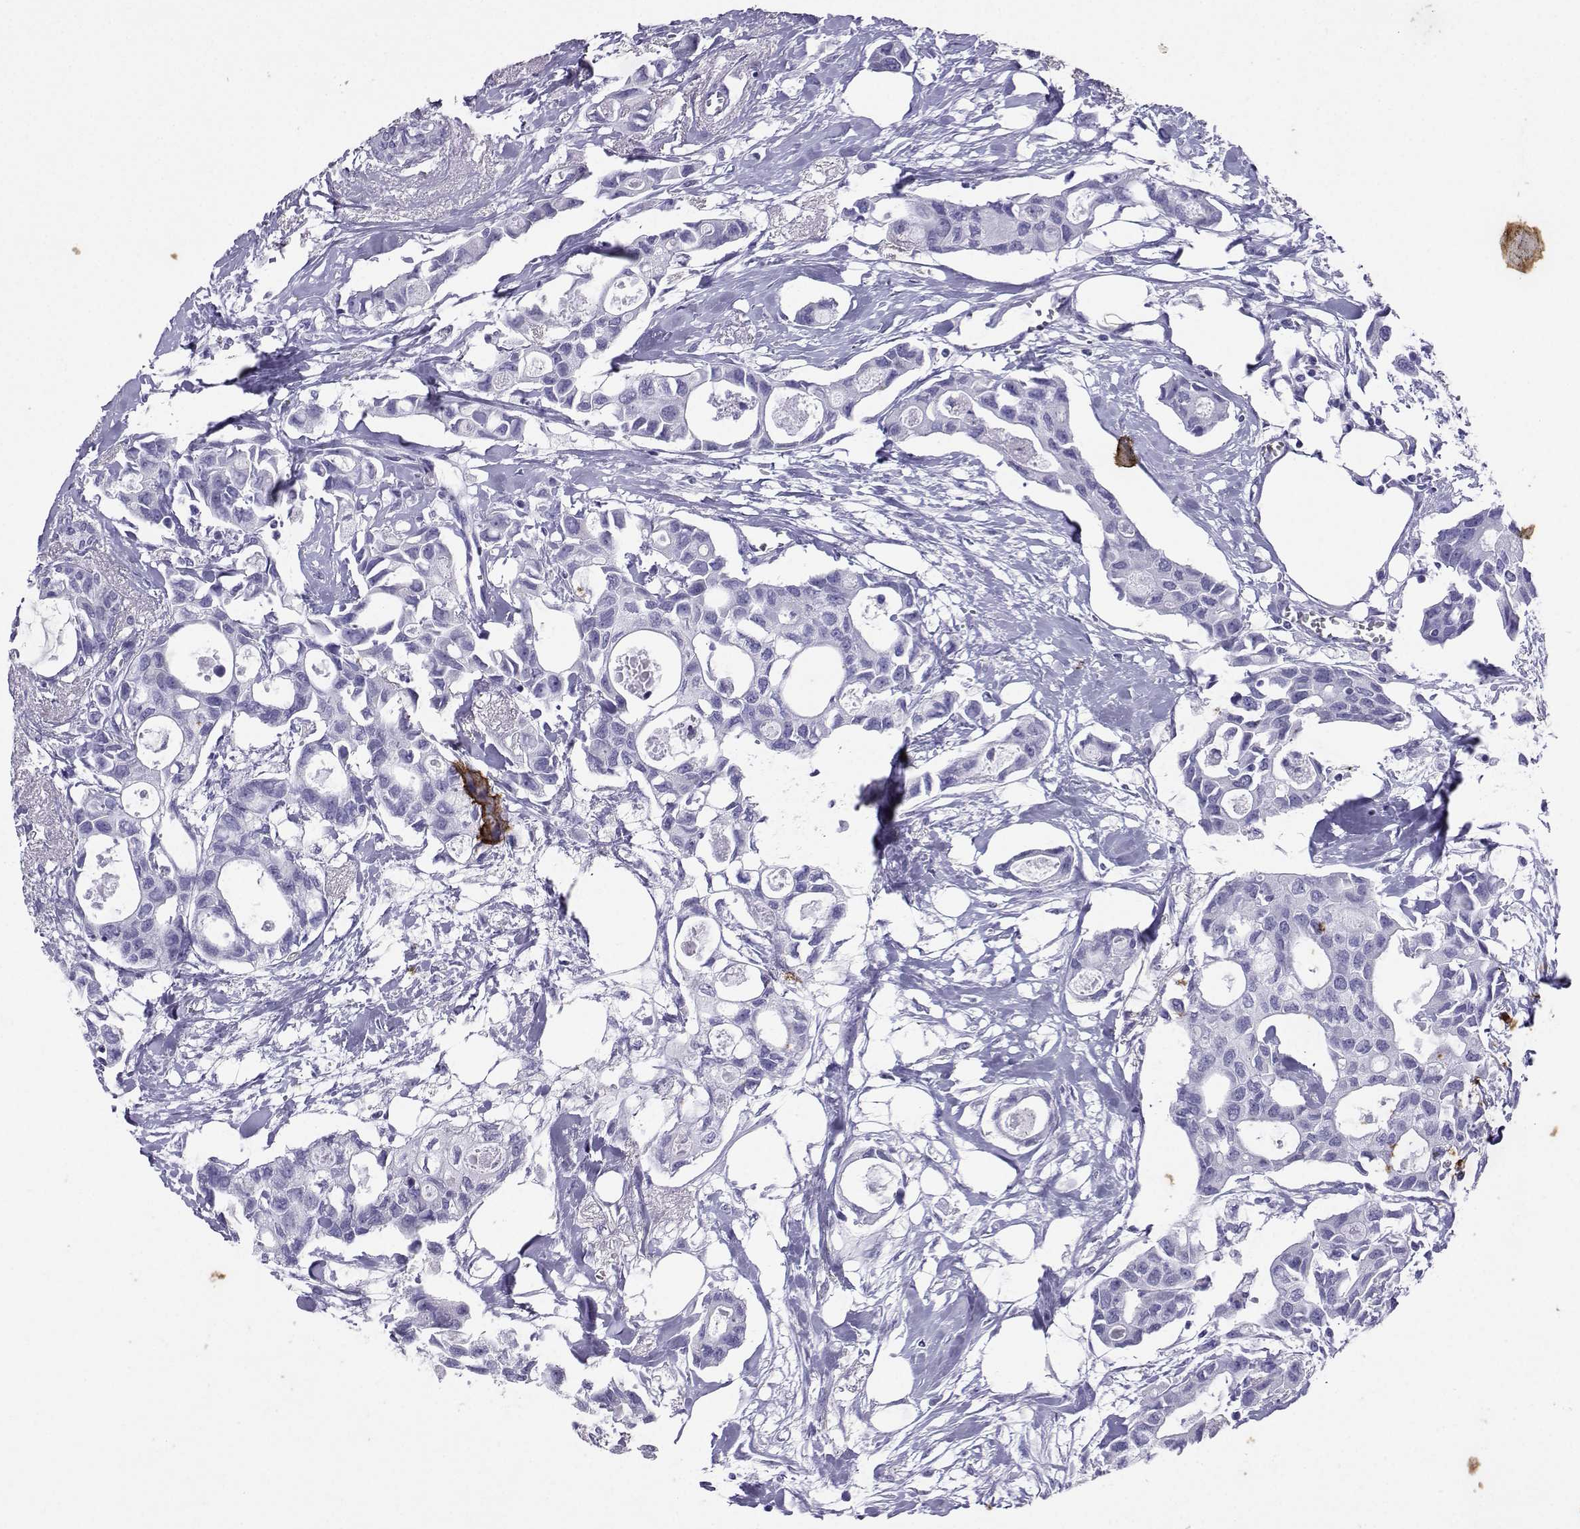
{"staining": {"intensity": "negative", "quantity": "none", "location": "none"}, "tissue": "breast cancer", "cell_type": "Tumor cells", "image_type": "cancer", "snomed": [{"axis": "morphology", "description": "Duct carcinoma"}, {"axis": "topography", "description": "Breast"}], "caption": "This is a photomicrograph of immunohistochemistry staining of breast cancer (intraductal carcinoma), which shows no expression in tumor cells.", "gene": "LORICRIN", "patient": {"sex": "female", "age": 83}}